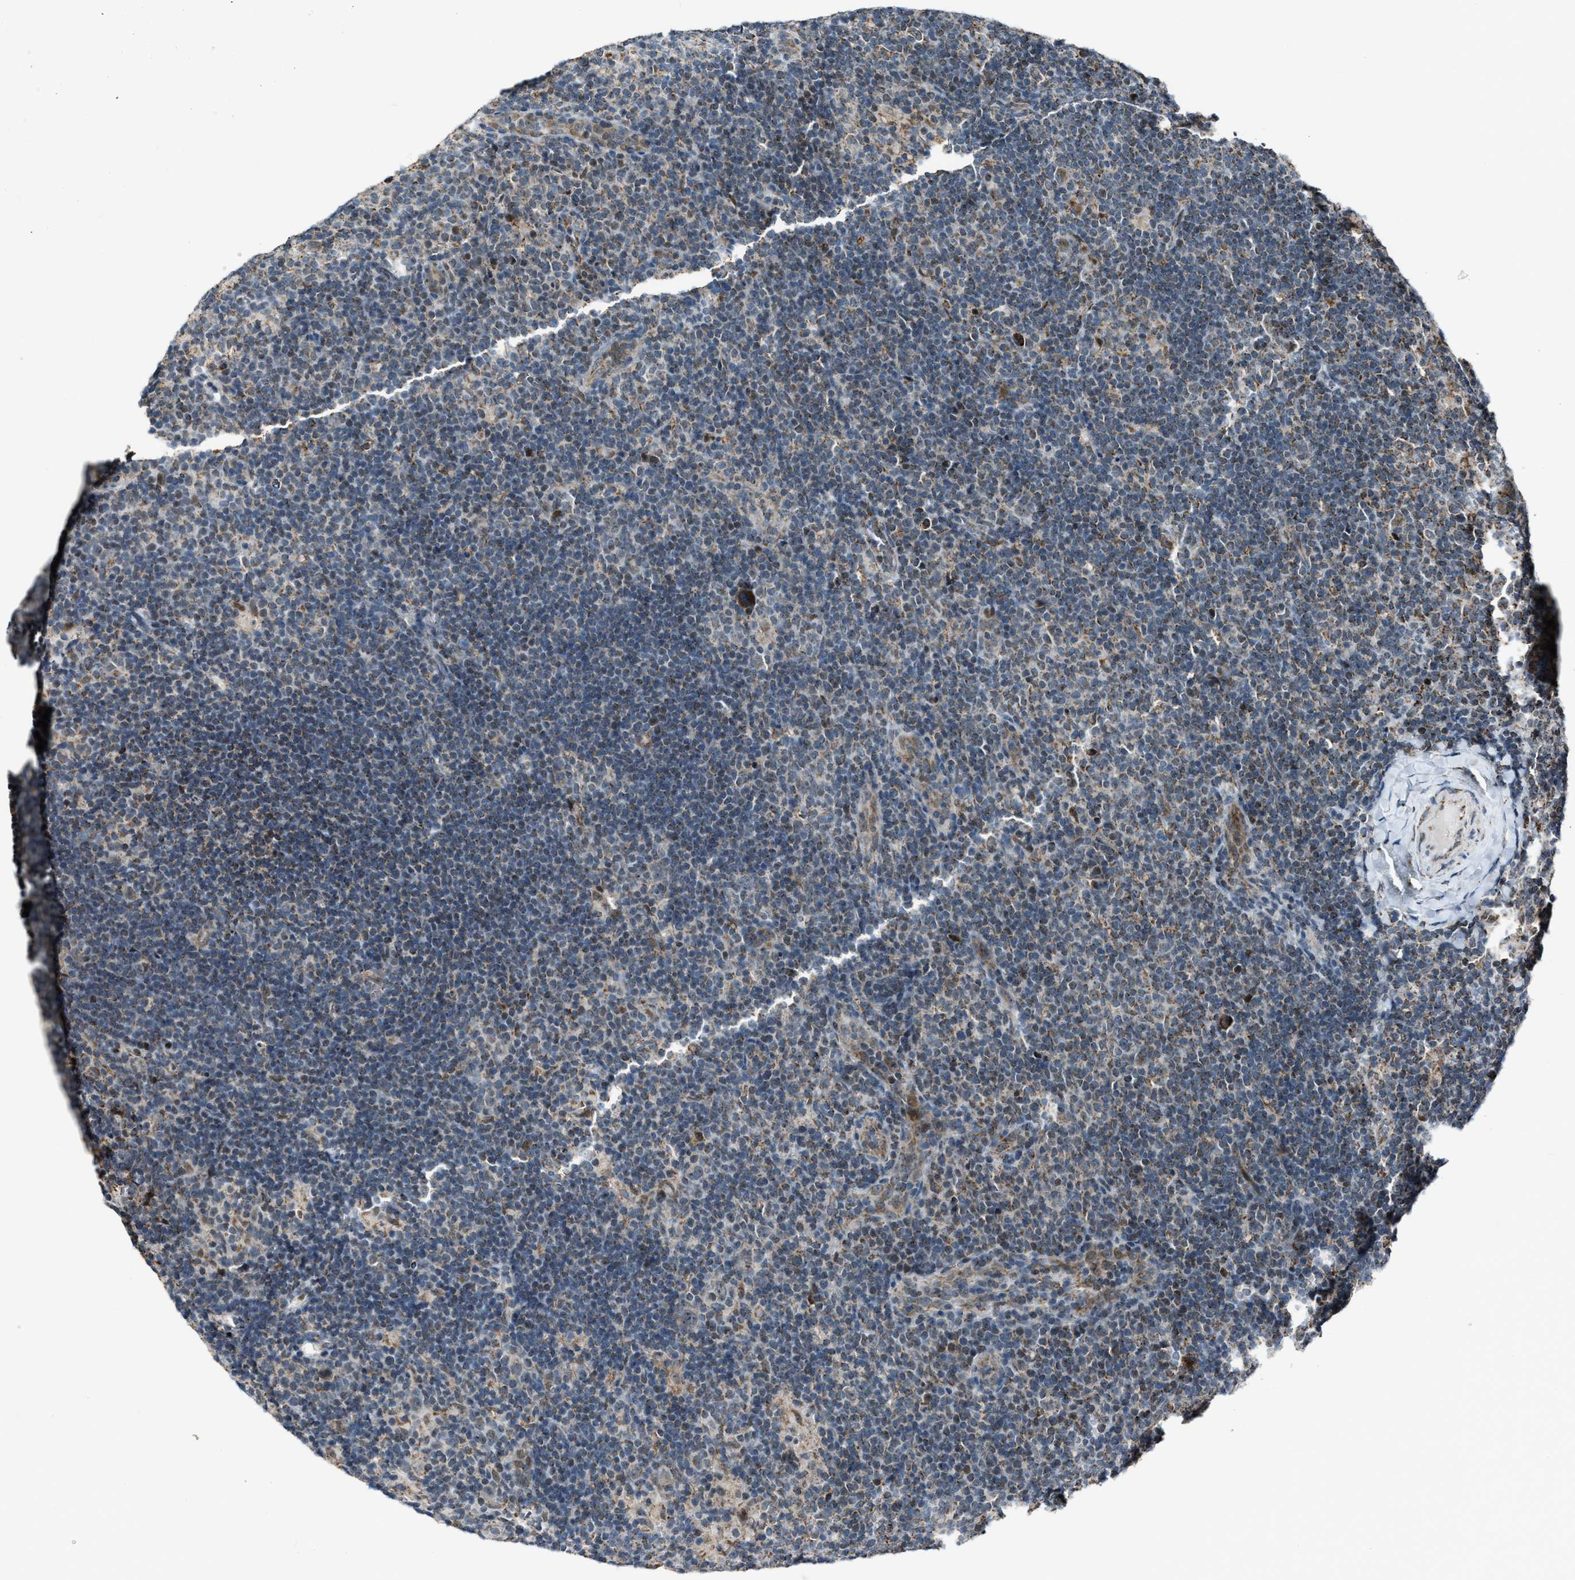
{"staining": {"intensity": "moderate", "quantity": "<25%", "location": "cytoplasmic/membranous"}, "tissue": "lymphoma", "cell_type": "Tumor cells", "image_type": "cancer", "snomed": [{"axis": "morphology", "description": "Hodgkin's disease, NOS"}, {"axis": "topography", "description": "Lymph node"}], "caption": "Lymphoma stained for a protein displays moderate cytoplasmic/membranous positivity in tumor cells.", "gene": "CHN2", "patient": {"sex": "female", "age": 57}}